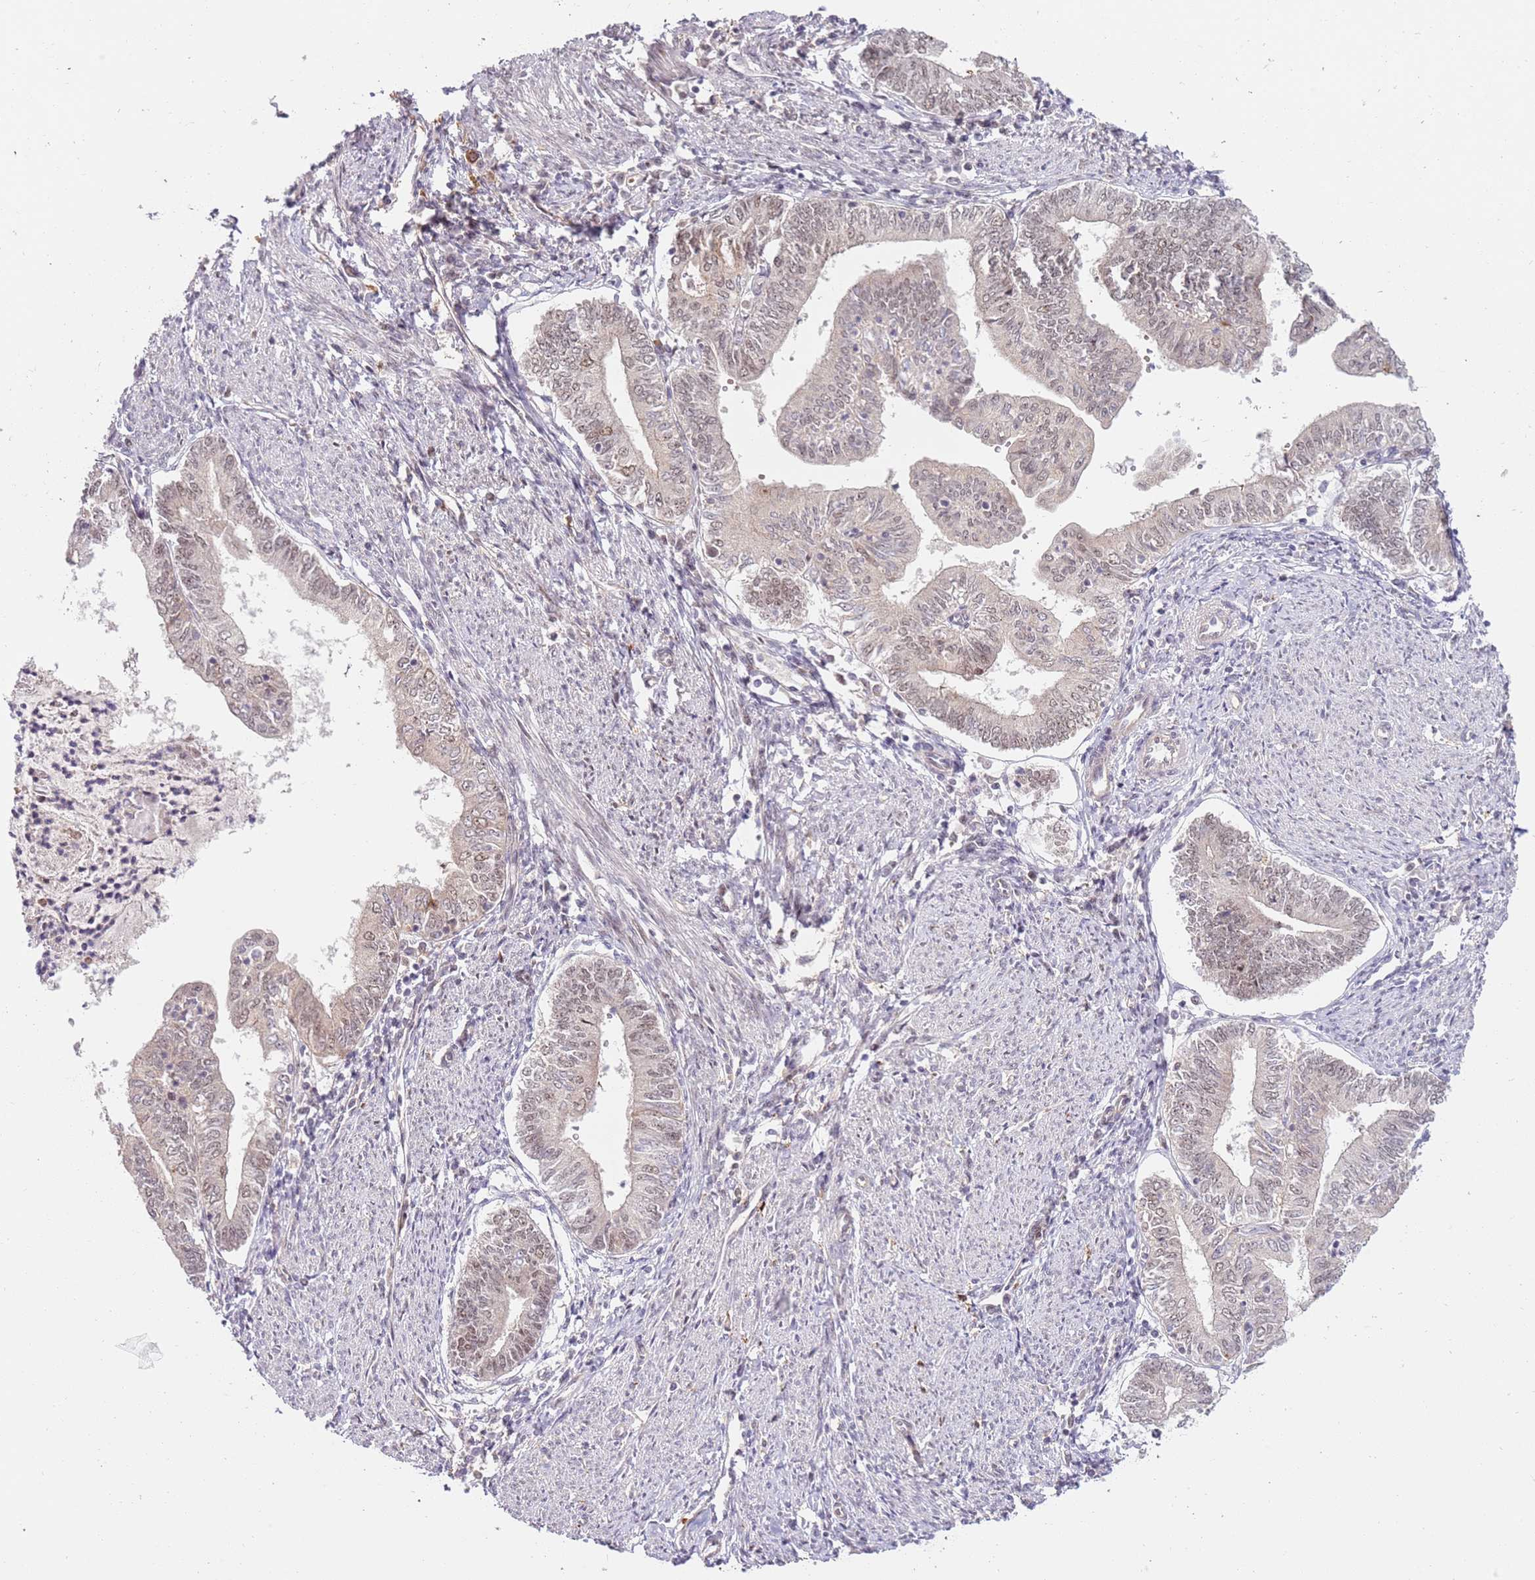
{"staining": {"intensity": "weak", "quantity": "25%-75%", "location": "nuclear"}, "tissue": "endometrial cancer", "cell_type": "Tumor cells", "image_type": "cancer", "snomed": [{"axis": "morphology", "description": "Adenocarcinoma, NOS"}, {"axis": "topography", "description": "Endometrium"}], "caption": "A brown stain labels weak nuclear expression of a protein in endometrial adenocarcinoma tumor cells.", "gene": "LGALSL", "patient": {"sex": "female", "age": 66}}